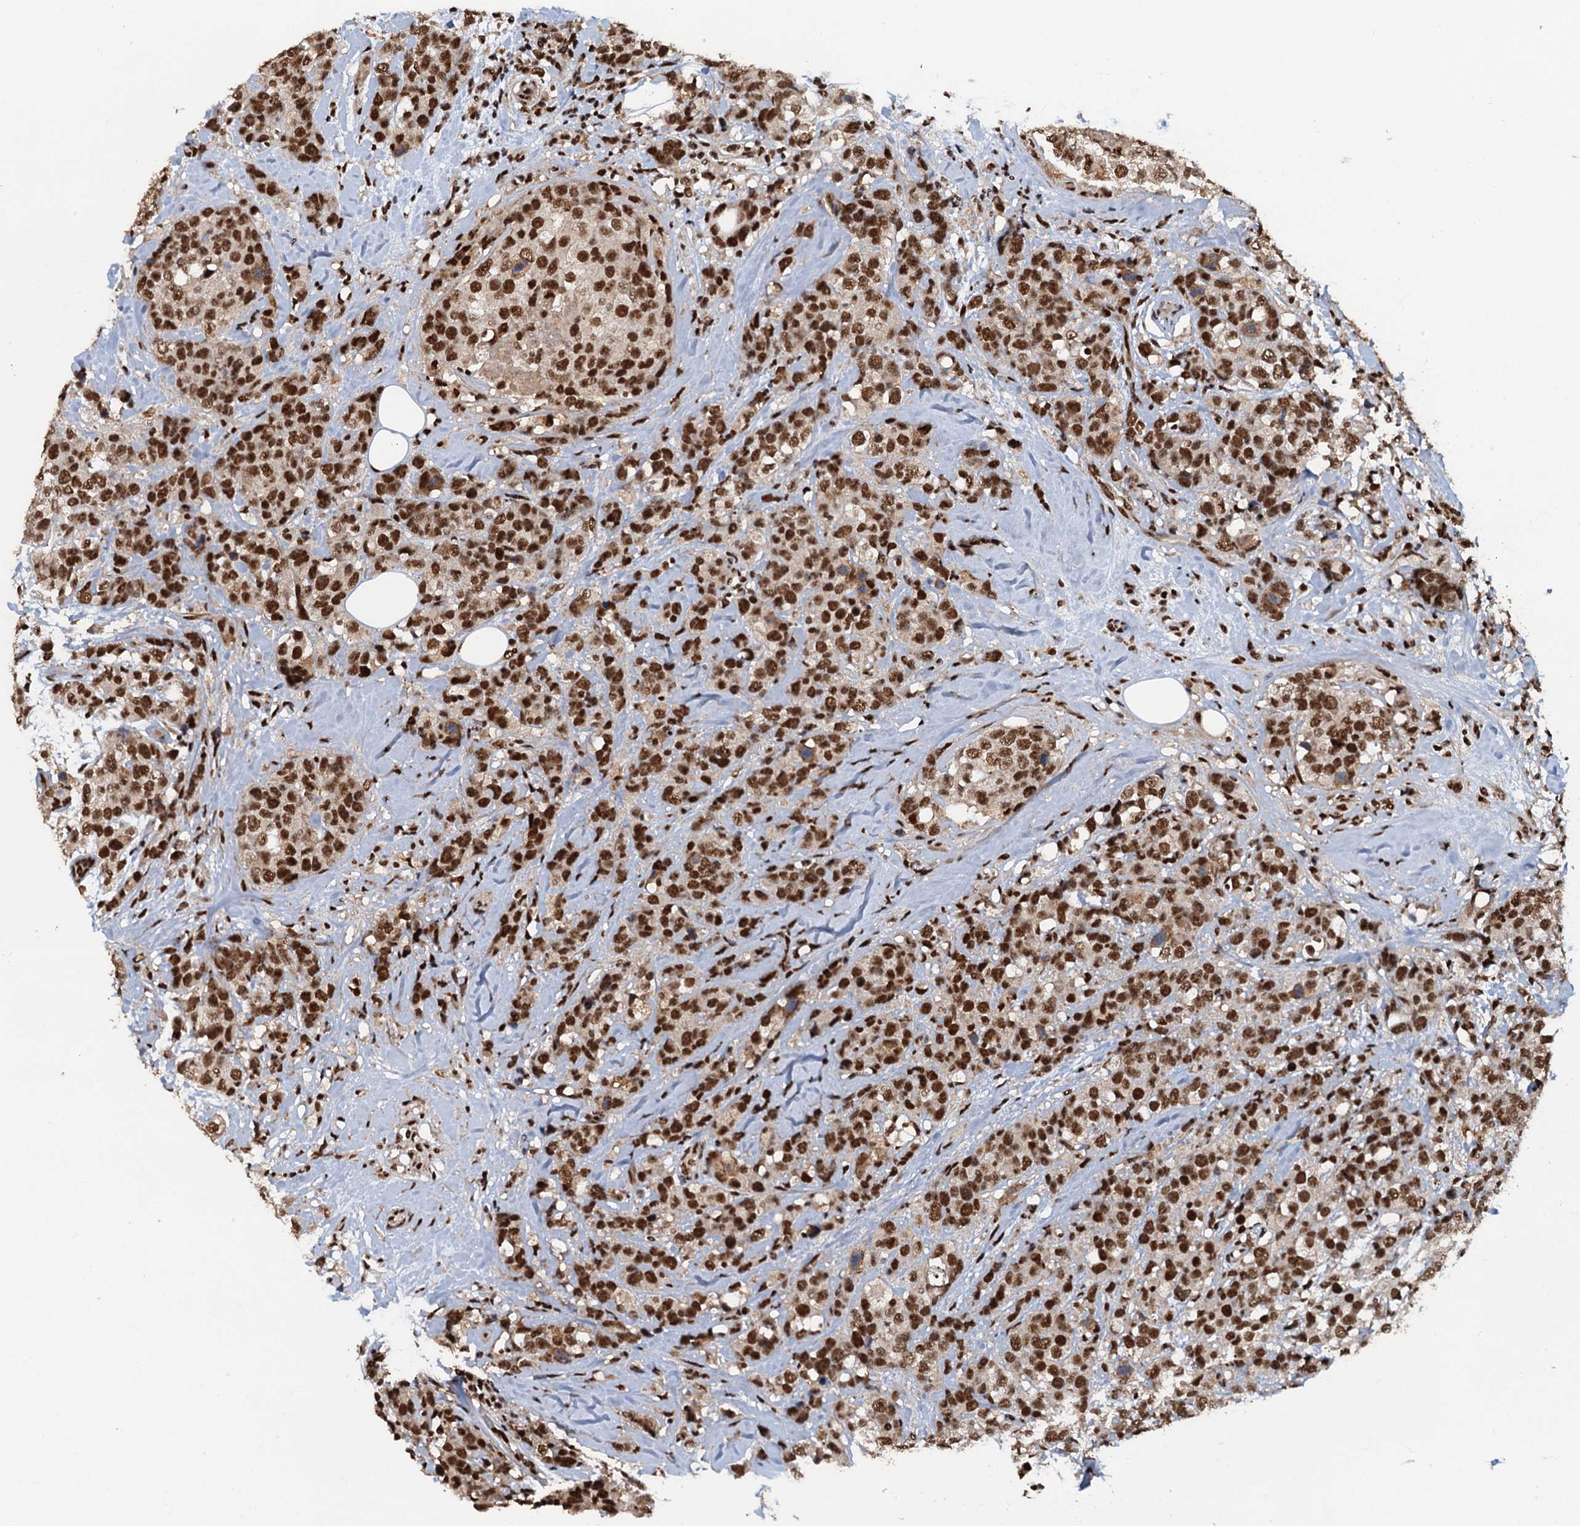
{"staining": {"intensity": "moderate", "quantity": ">75%", "location": "nuclear"}, "tissue": "breast cancer", "cell_type": "Tumor cells", "image_type": "cancer", "snomed": [{"axis": "morphology", "description": "Lobular carcinoma"}, {"axis": "topography", "description": "Breast"}], "caption": "Moderate nuclear protein expression is seen in about >75% of tumor cells in breast lobular carcinoma.", "gene": "ZC3H18", "patient": {"sex": "female", "age": 59}}